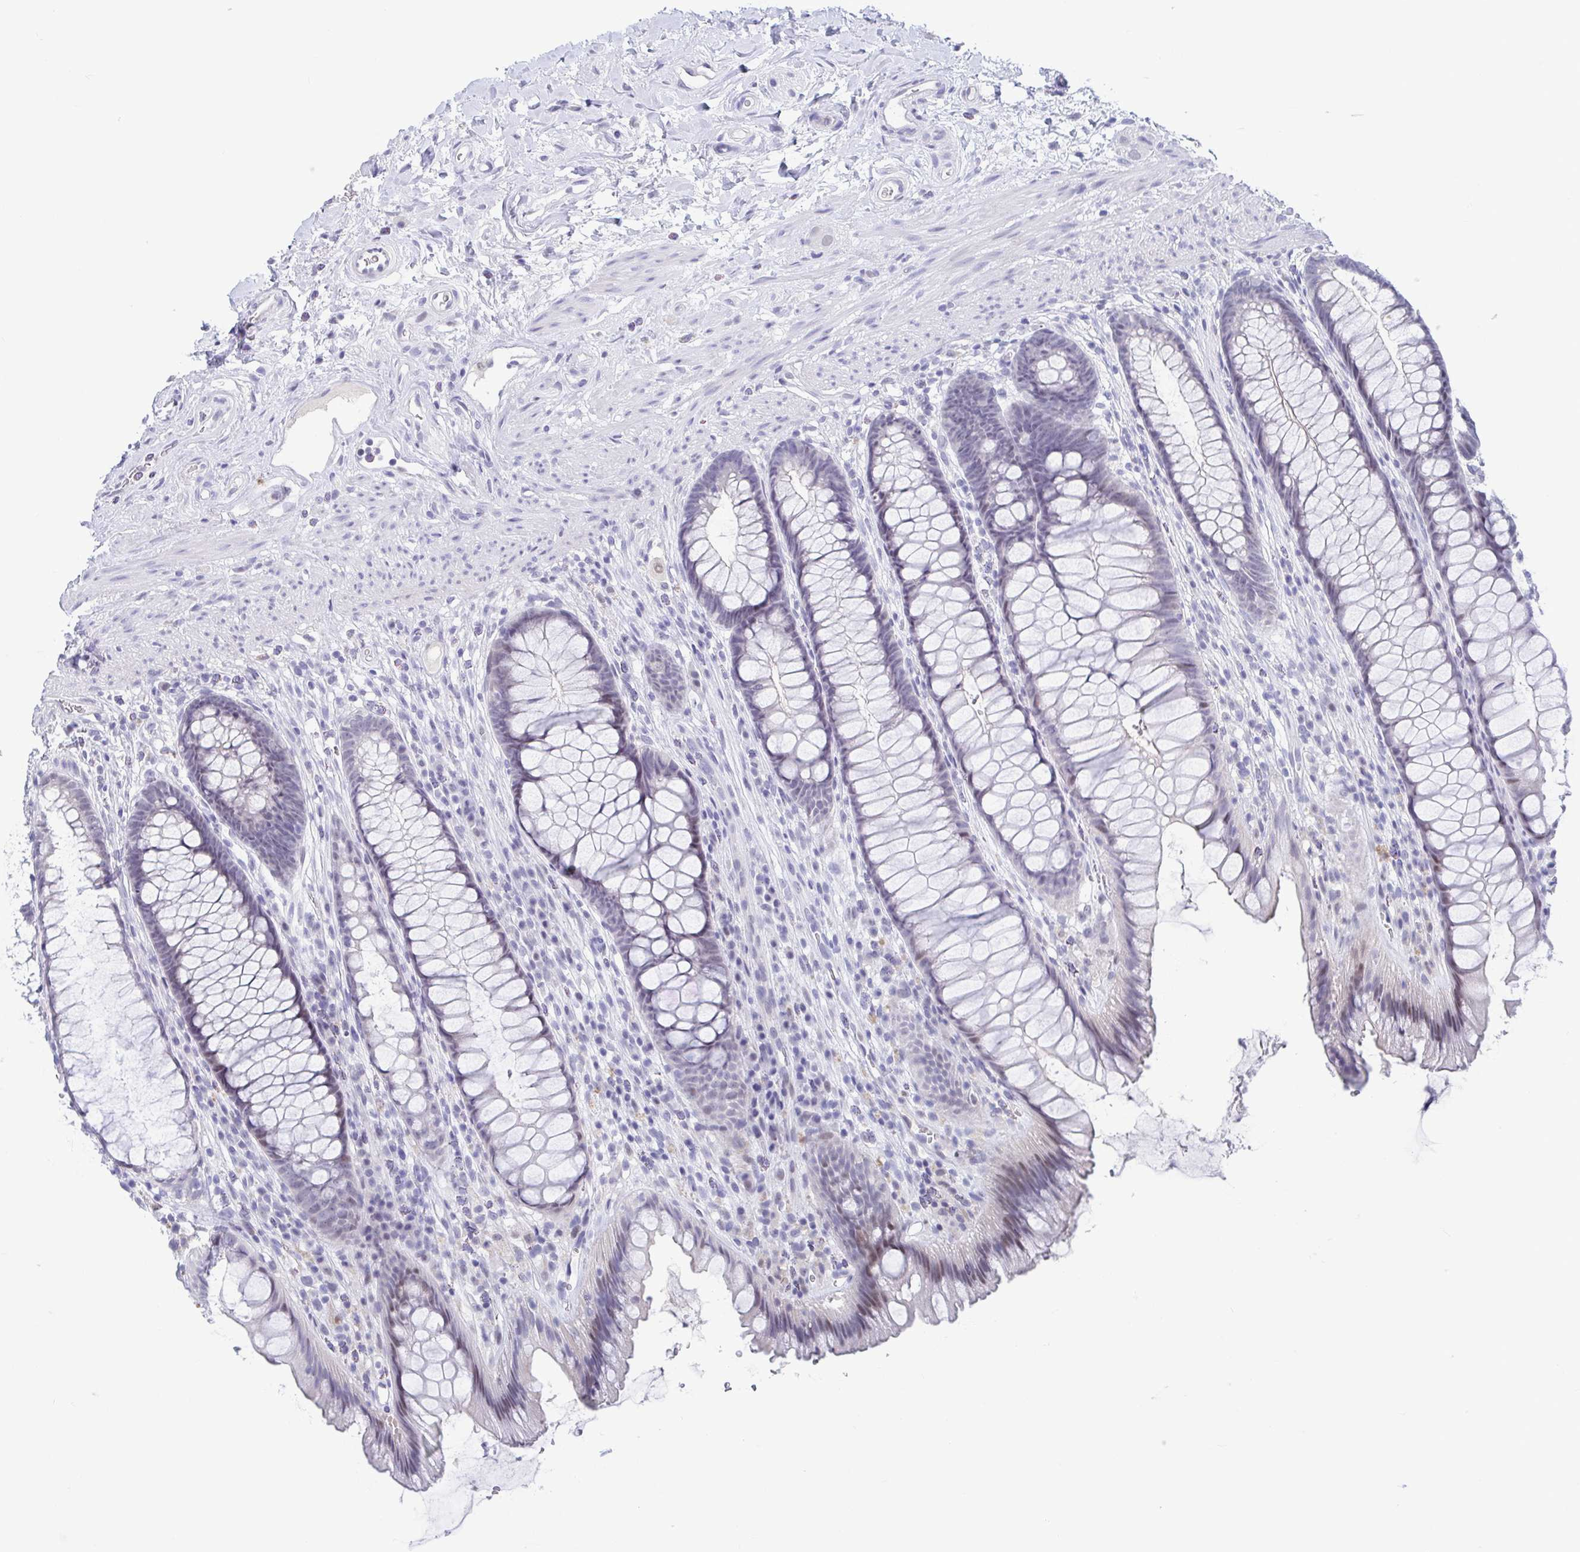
{"staining": {"intensity": "weak", "quantity": "<25%", "location": "nuclear"}, "tissue": "rectum", "cell_type": "Glandular cells", "image_type": "normal", "snomed": [{"axis": "morphology", "description": "Normal tissue, NOS"}, {"axis": "topography", "description": "Rectum"}], "caption": "High power microscopy histopathology image of an immunohistochemistry (IHC) histopathology image of benign rectum, revealing no significant staining in glandular cells.", "gene": "PERM1", "patient": {"sex": "male", "age": 53}}